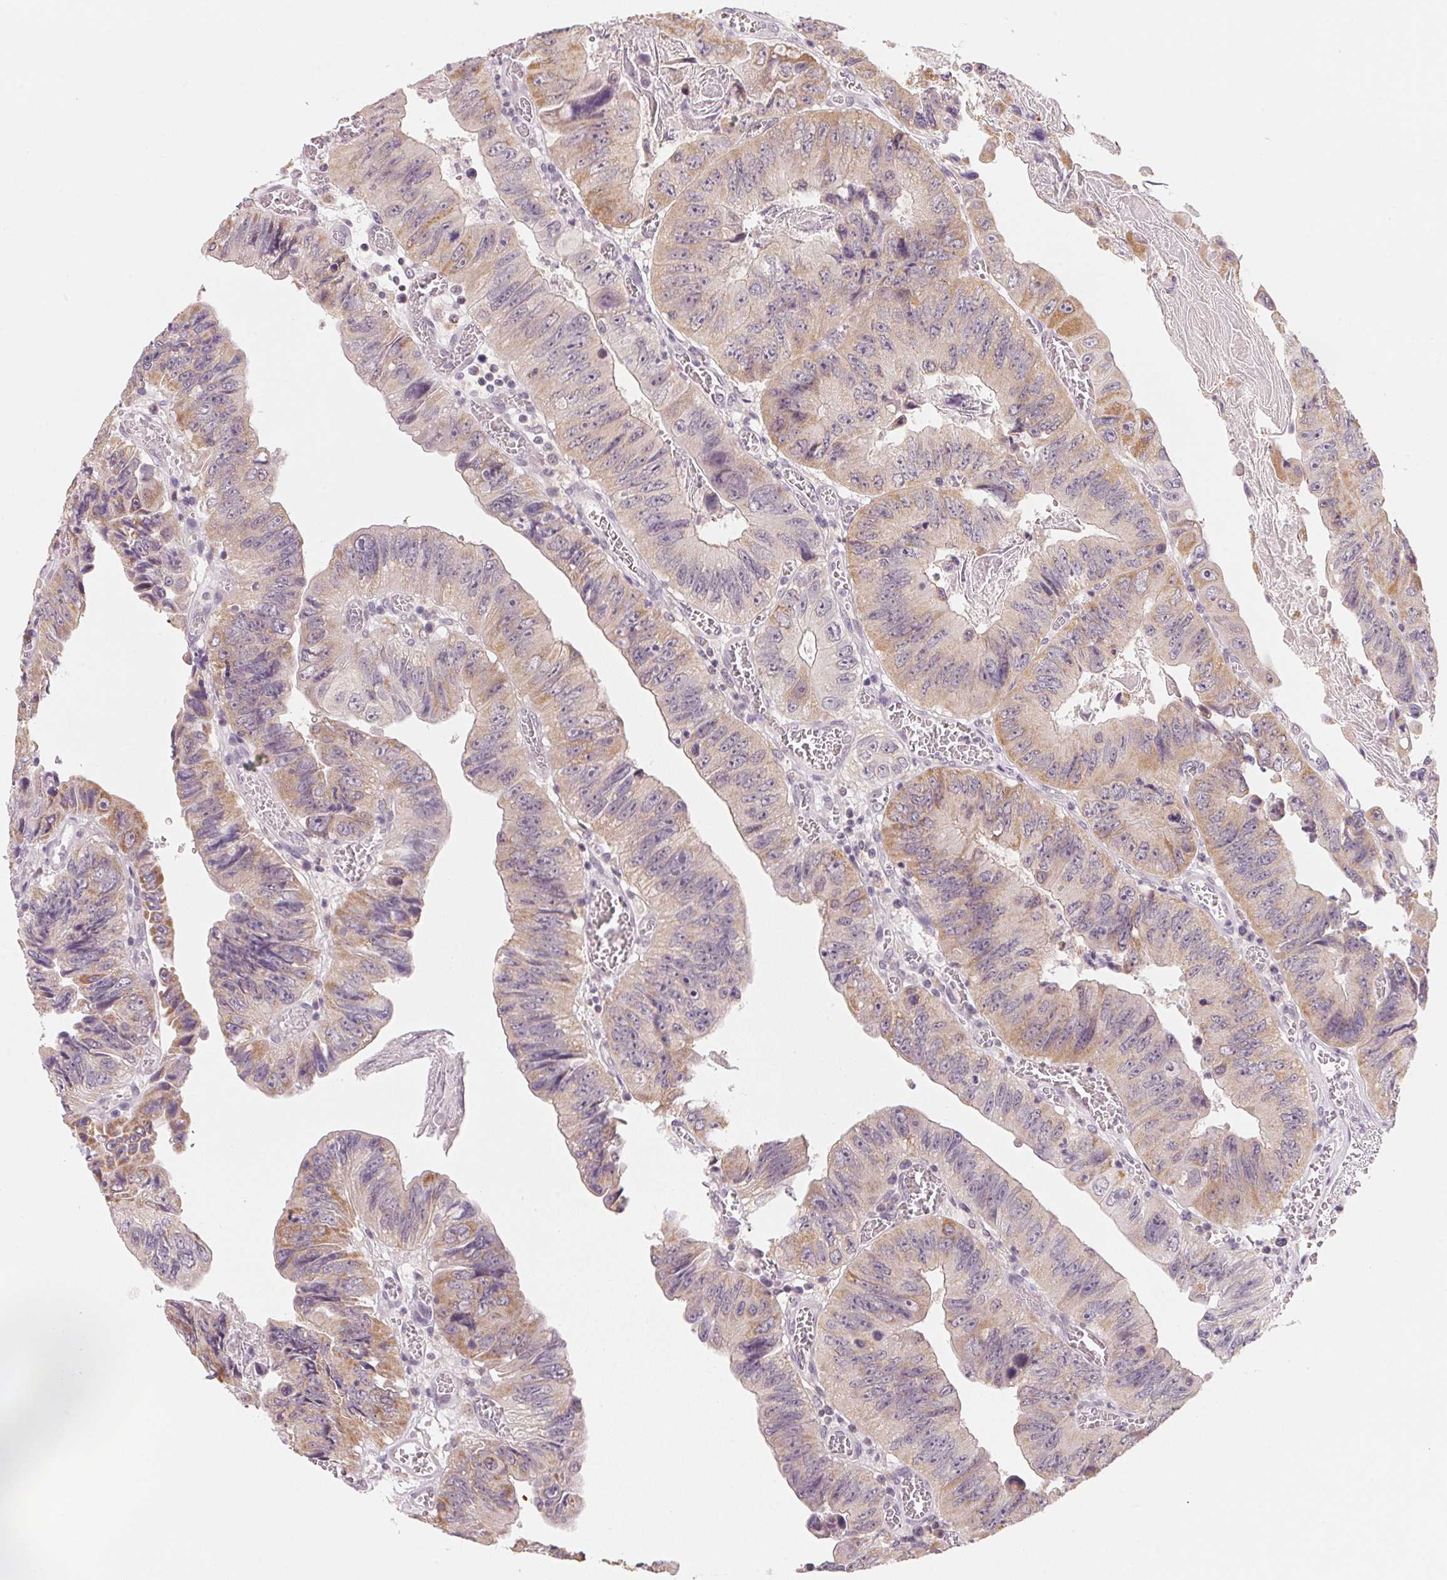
{"staining": {"intensity": "weak", "quantity": ">75%", "location": "cytoplasmic/membranous"}, "tissue": "colorectal cancer", "cell_type": "Tumor cells", "image_type": "cancer", "snomed": [{"axis": "morphology", "description": "Adenocarcinoma, NOS"}, {"axis": "topography", "description": "Colon"}], "caption": "Immunohistochemical staining of adenocarcinoma (colorectal) reveals low levels of weak cytoplasmic/membranous staining in approximately >75% of tumor cells.", "gene": "ANKRD31", "patient": {"sex": "female", "age": 84}}